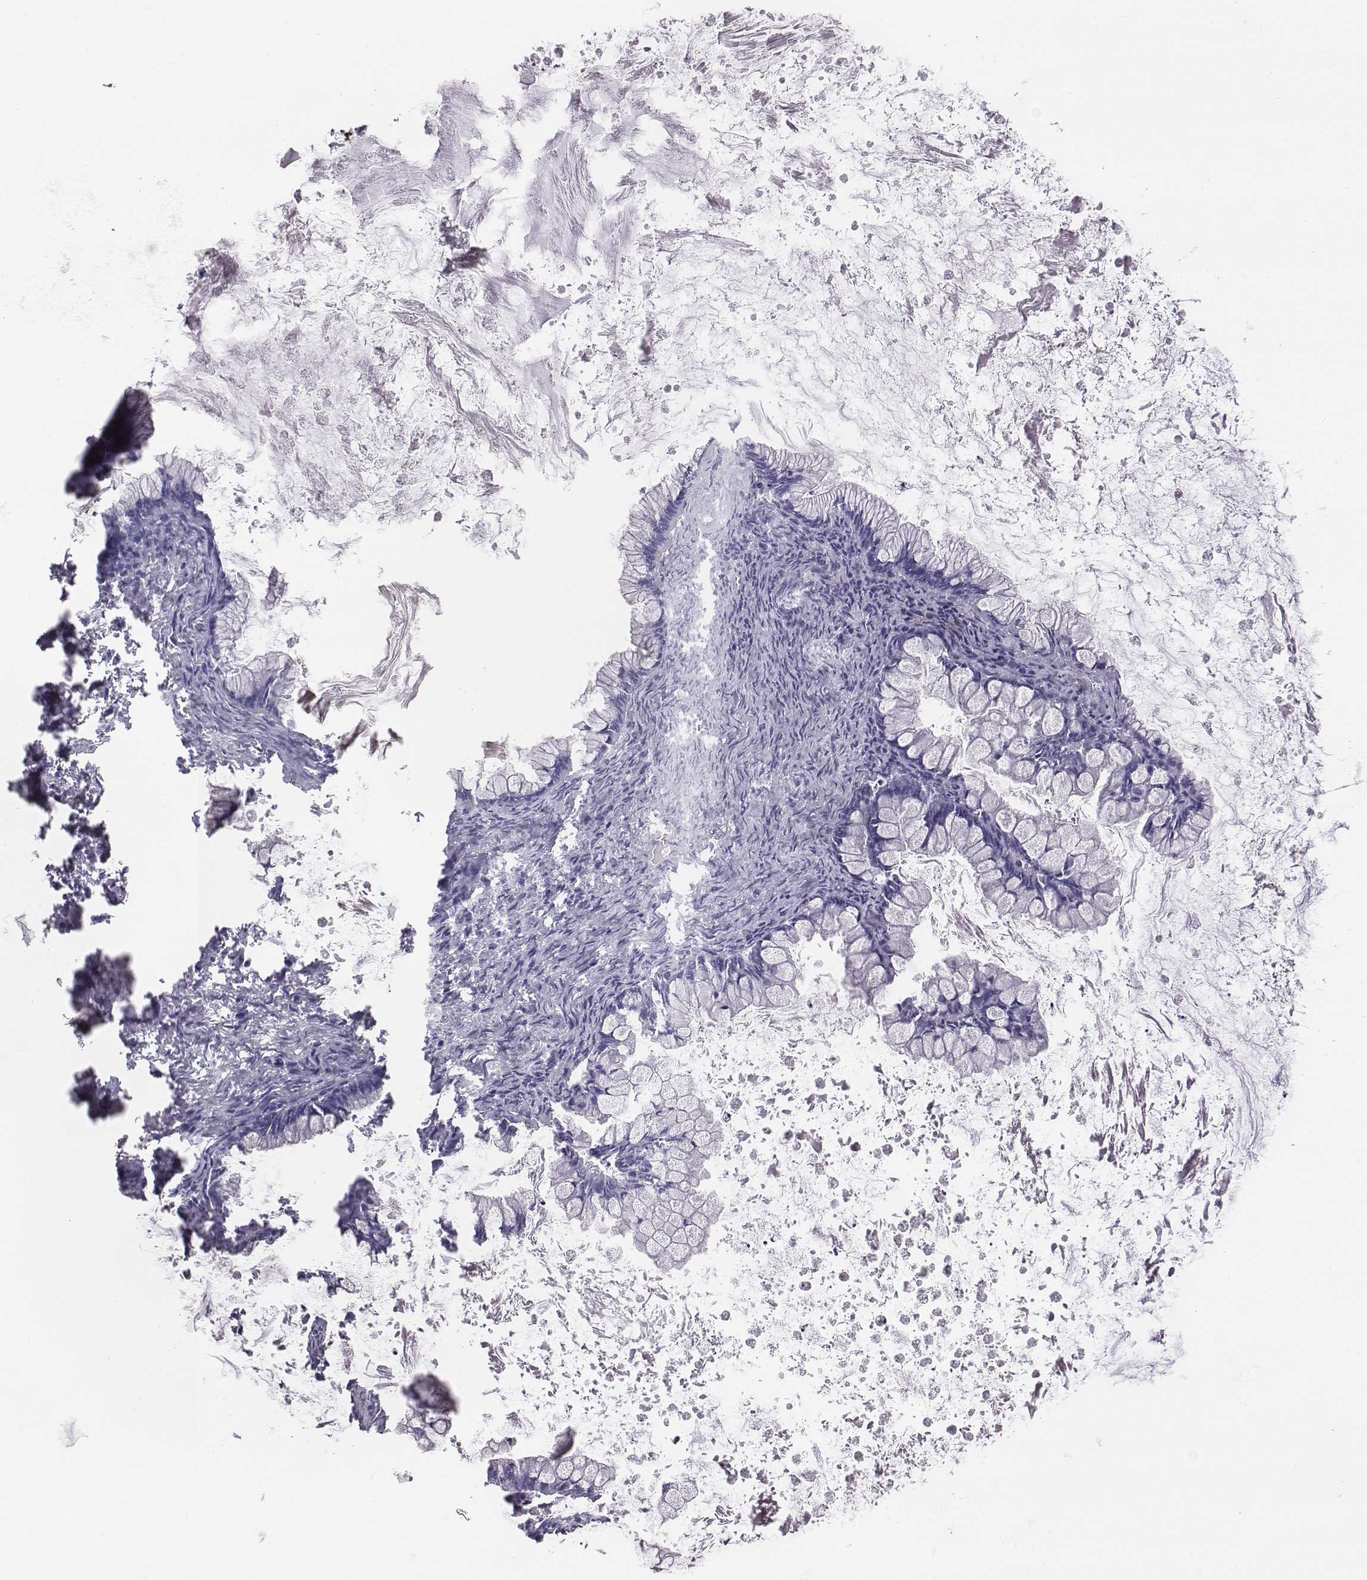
{"staining": {"intensity": "negative", "quantity": "none", "location": "none"}, "tissue": "ovarian cancer", "cell_type": "Tumor cells", "image_type": "cancer", "snomed": [{"axis": "morphology", "description": "Cystadenocarcinoma, mucinous, NOS"}, {"axis": "topography", "description": "Ovary"}], "caption": "Protein analysis of ovarian cancer shows no significant positivity in tumor cells. Nuclei are stained in blue.", "gene": "ACOD1", "patient": {"sex": "female", "age": 67}}